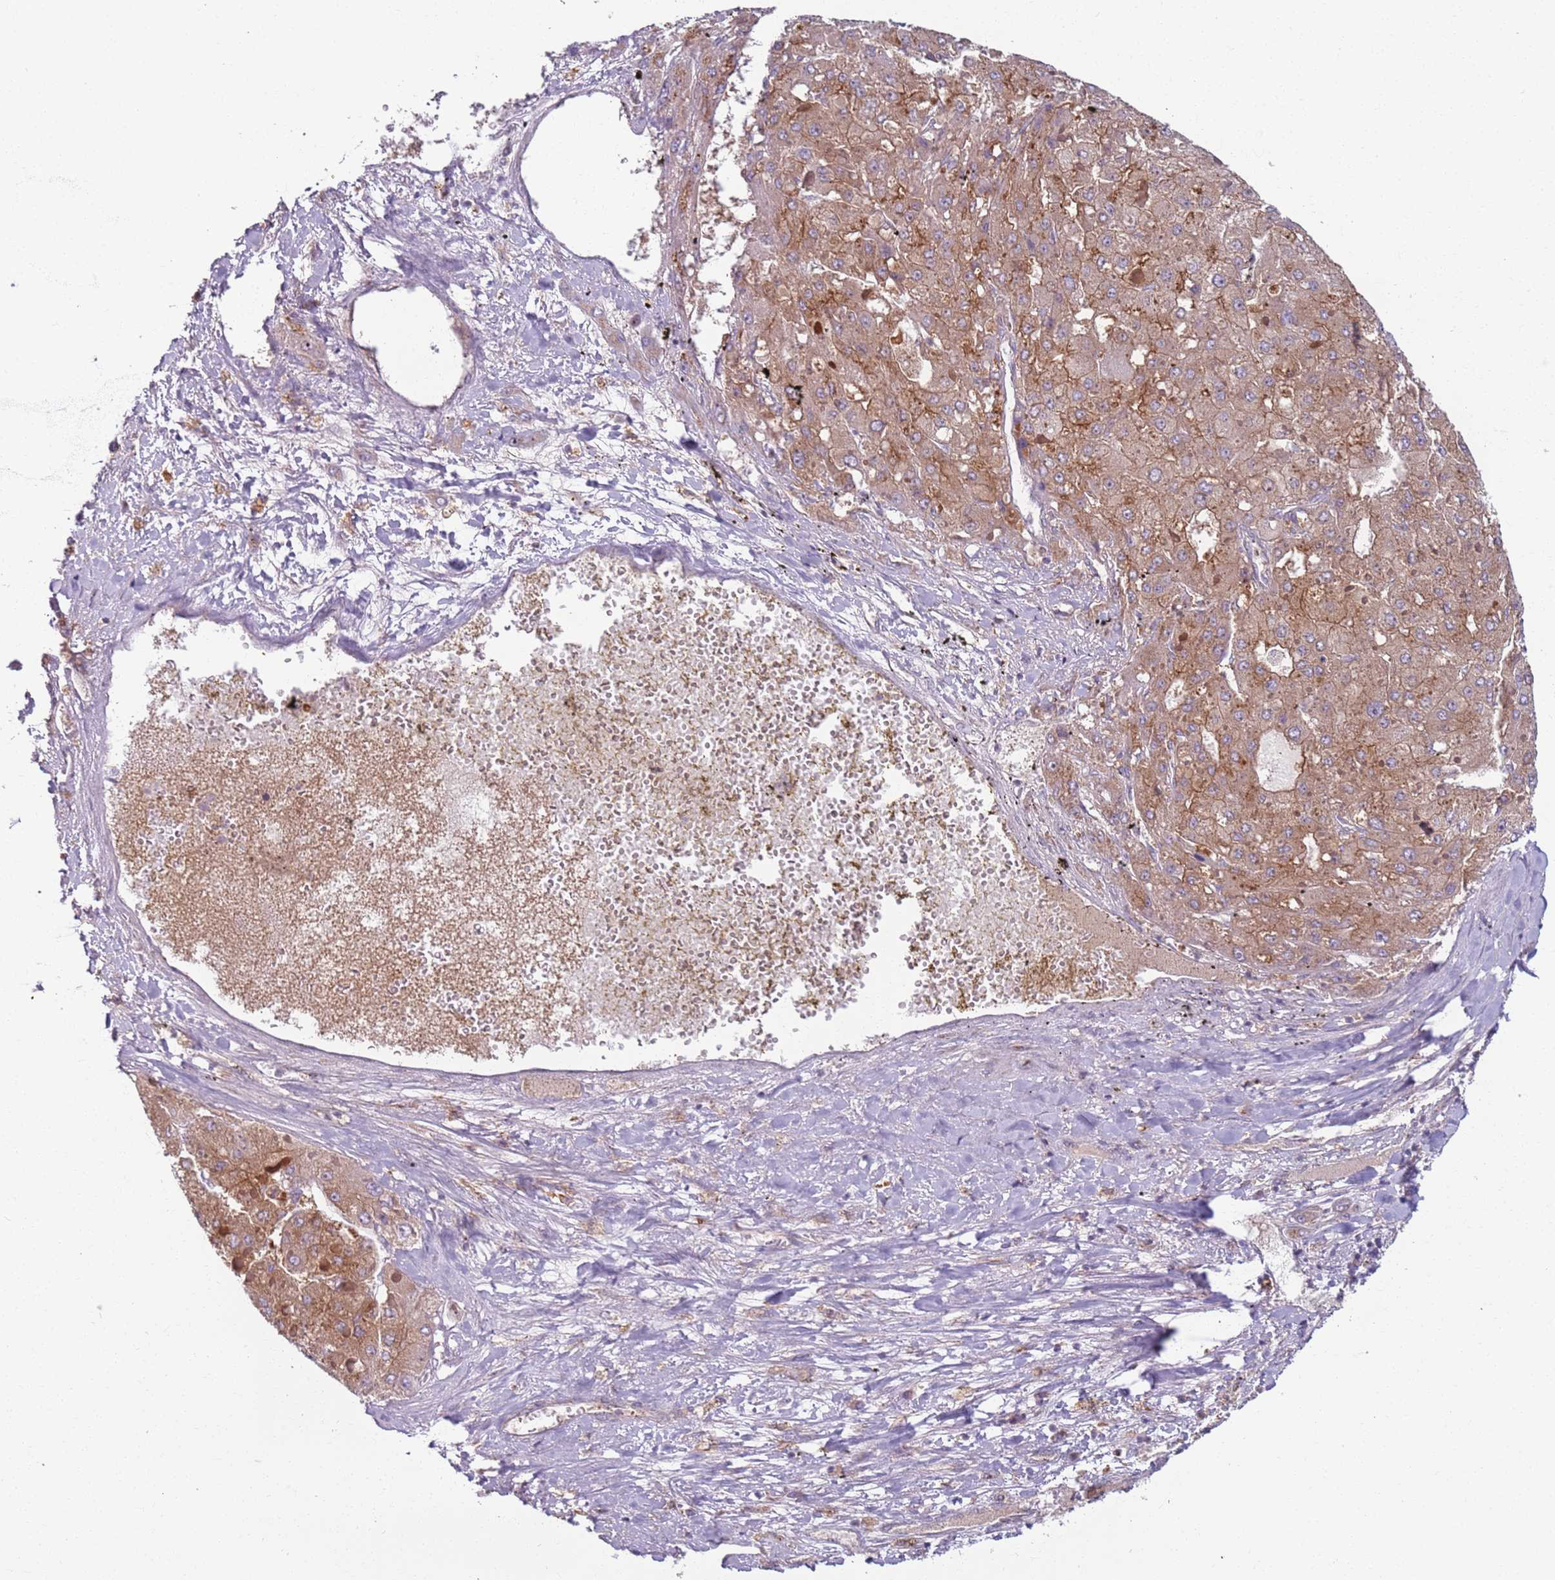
{"staining": {"intensity": "moderate", "quantity": ">75%", "location": "cytoplasmic/membranous"}, "tissue": "liver cancer", "cell_type": "Tumor cells", "image_type": "cancer", "snomed": [{"axis": "morphology", "description": "Carcinoma, Hepatocellular, NOS"}, {"axis": "topography", "description": "Liver"}], "caption": "The histopathology image reveals immunohistochemical staining of liver cancer. There is moderate cytoplasmic/membranous staining is identified in about >75% of tumor cells. The staining was performed using DAB, with brown indicating positive protein expression. Nuclei are stained blue with hematoxylin.", "gene": "AKTIP", "patient": {"sex": "female", "age": 73}}